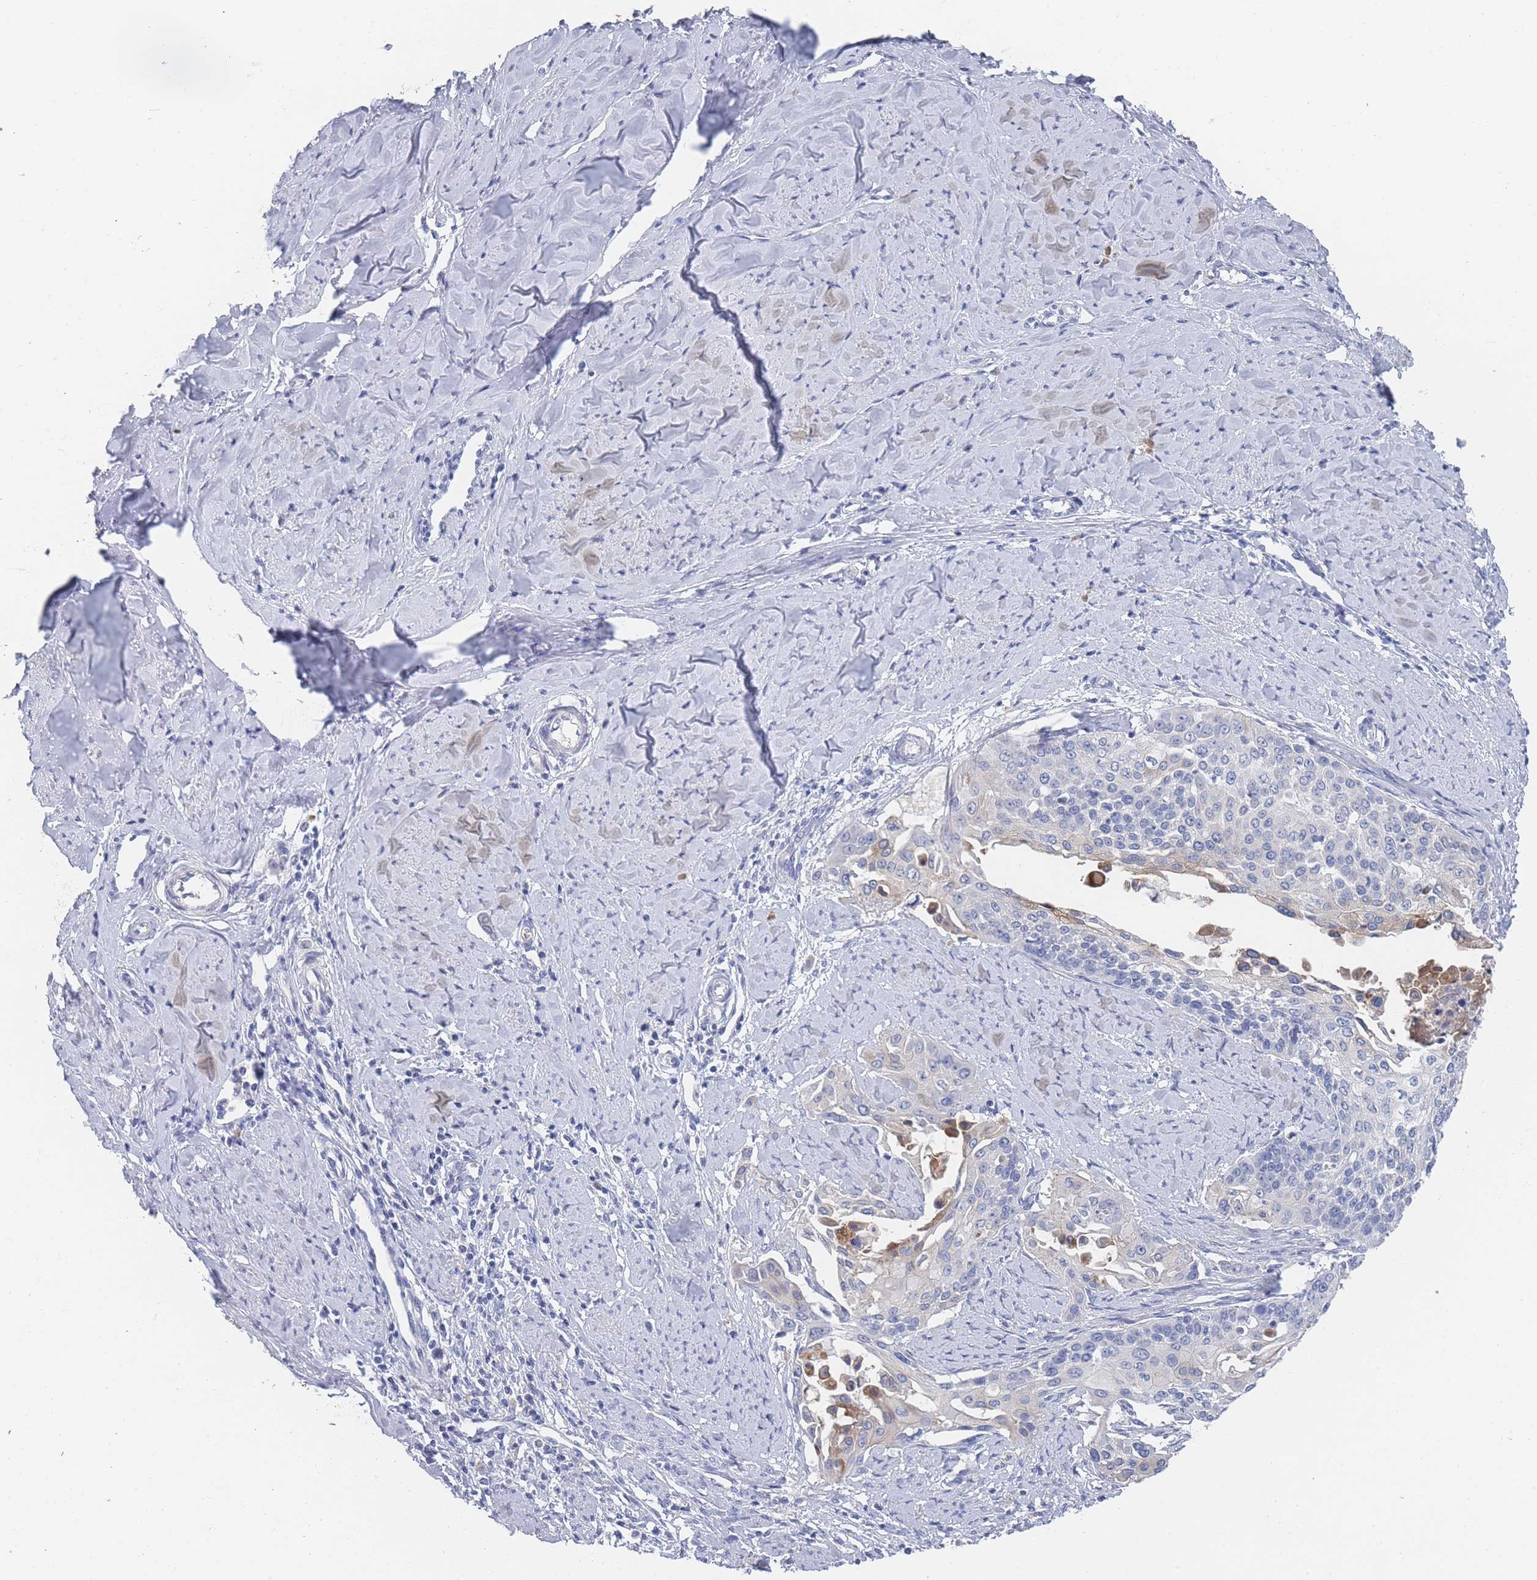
{"staining": {"intensity": "negative", "quantity": "none", "location": "none"}, "tissue": "cervical cancer", "cell_type": "Tumor cells", "image_type": "cancer", "snomed": [{"axis": "morphology", "description": "Squamous cell carcinoma, NOS"}, {"axis": "topography", "description": "Cervix"}], "caption": "A histopathology image of squamous cell carcinoma (cervical) stained for a protein shows no brown staining in tumor cells.", "gene": "ACAD11", "patient": {"sex": "female", "age": 44}}